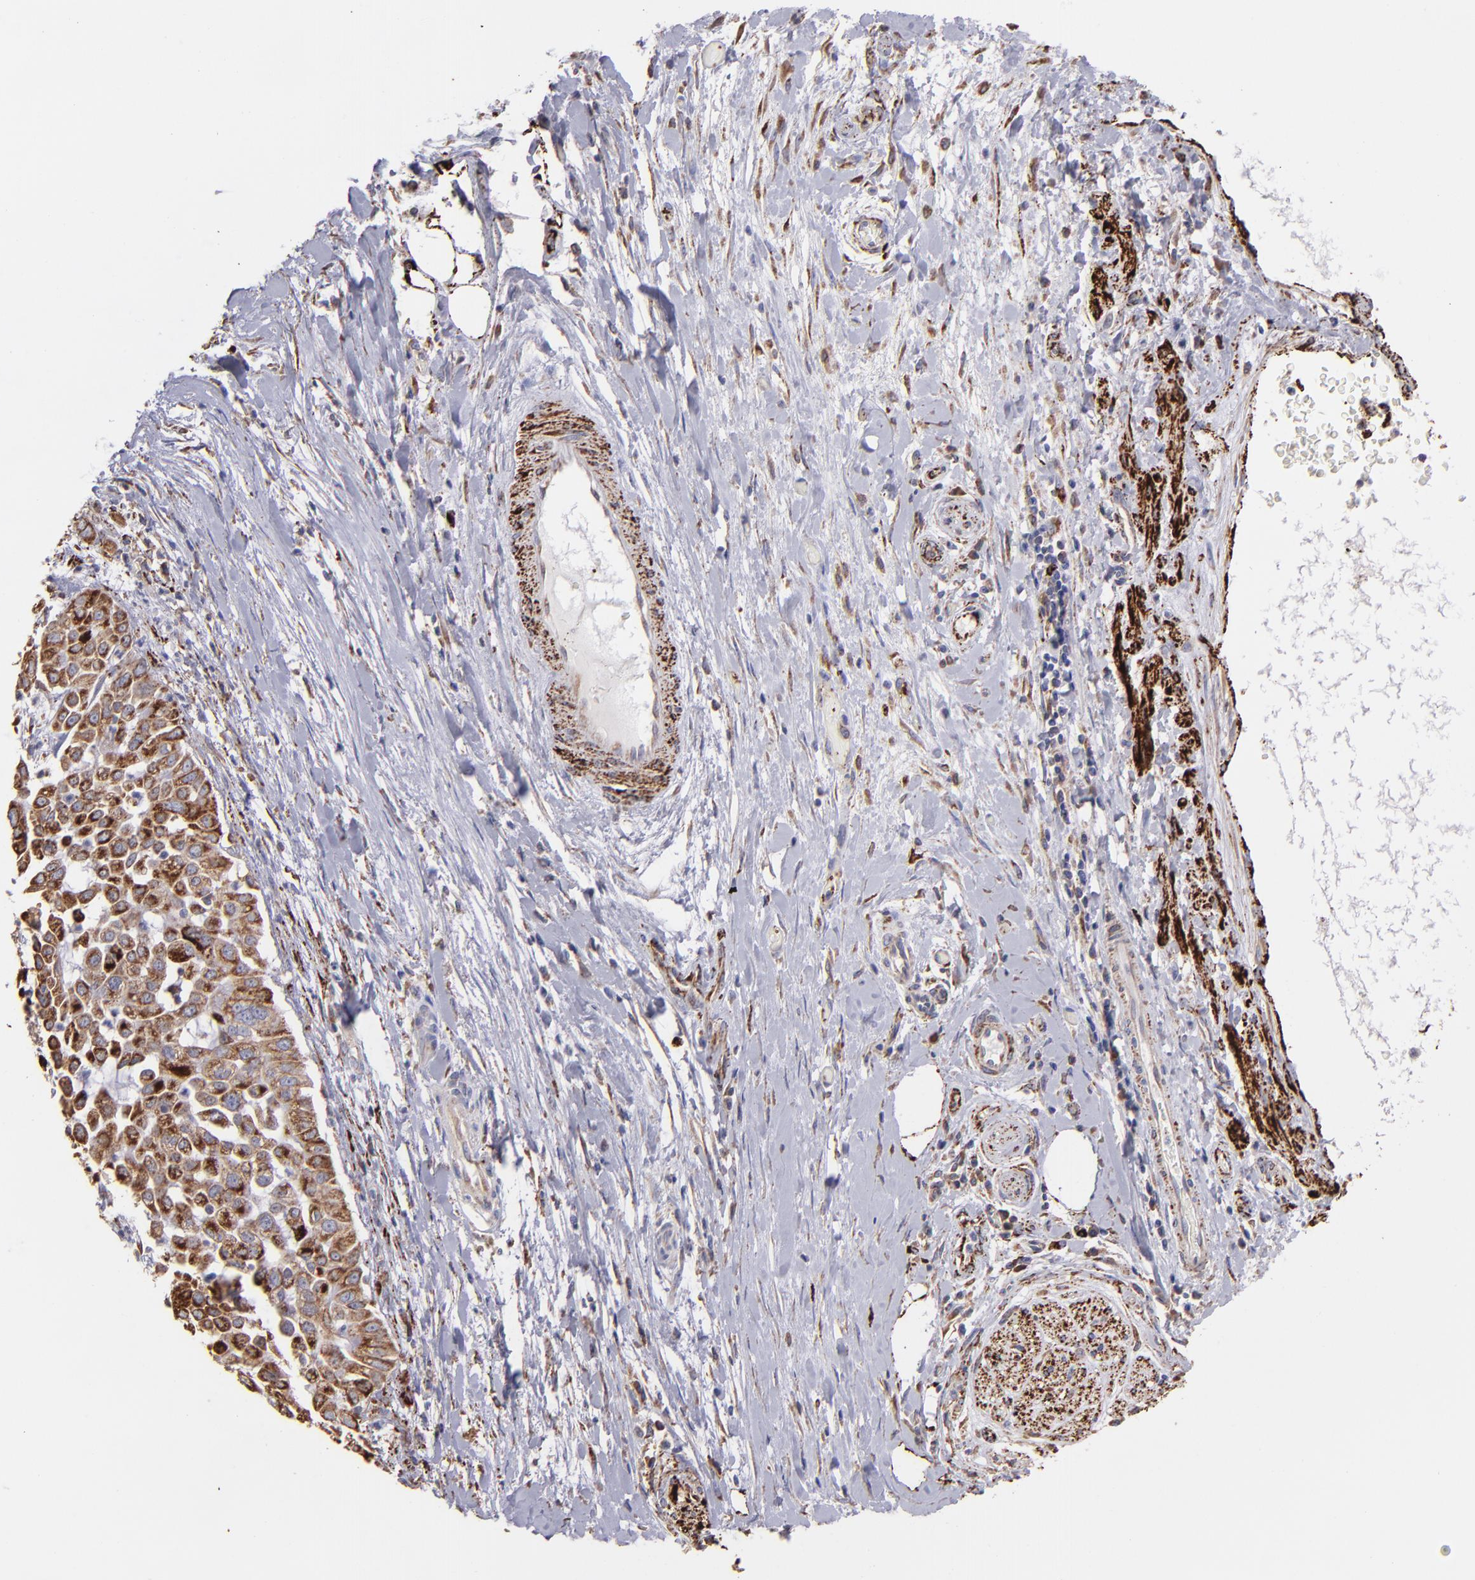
{"staining": {"intensity": "moderate", "quantity": ">75%", "location": "cytoplasmic/membranous"}, "tissue": "pancreatic cancer", "cell_type": "Tumor cells", "image_type": "cancer", "snomed": [{"axis": "morphology", "description": "Adenocarcinoma, NOS"}, {"axis": "topography", "description": "Pancreas"}], "caption": "Immunohistochemical staining of pancreatic cancer reveals medium levels of moderate cytoplasmic/membranous staining in approximately >75% of tumor cells.", "gene": "MAOB", "patient": {"sex": "female", "age": 52}}